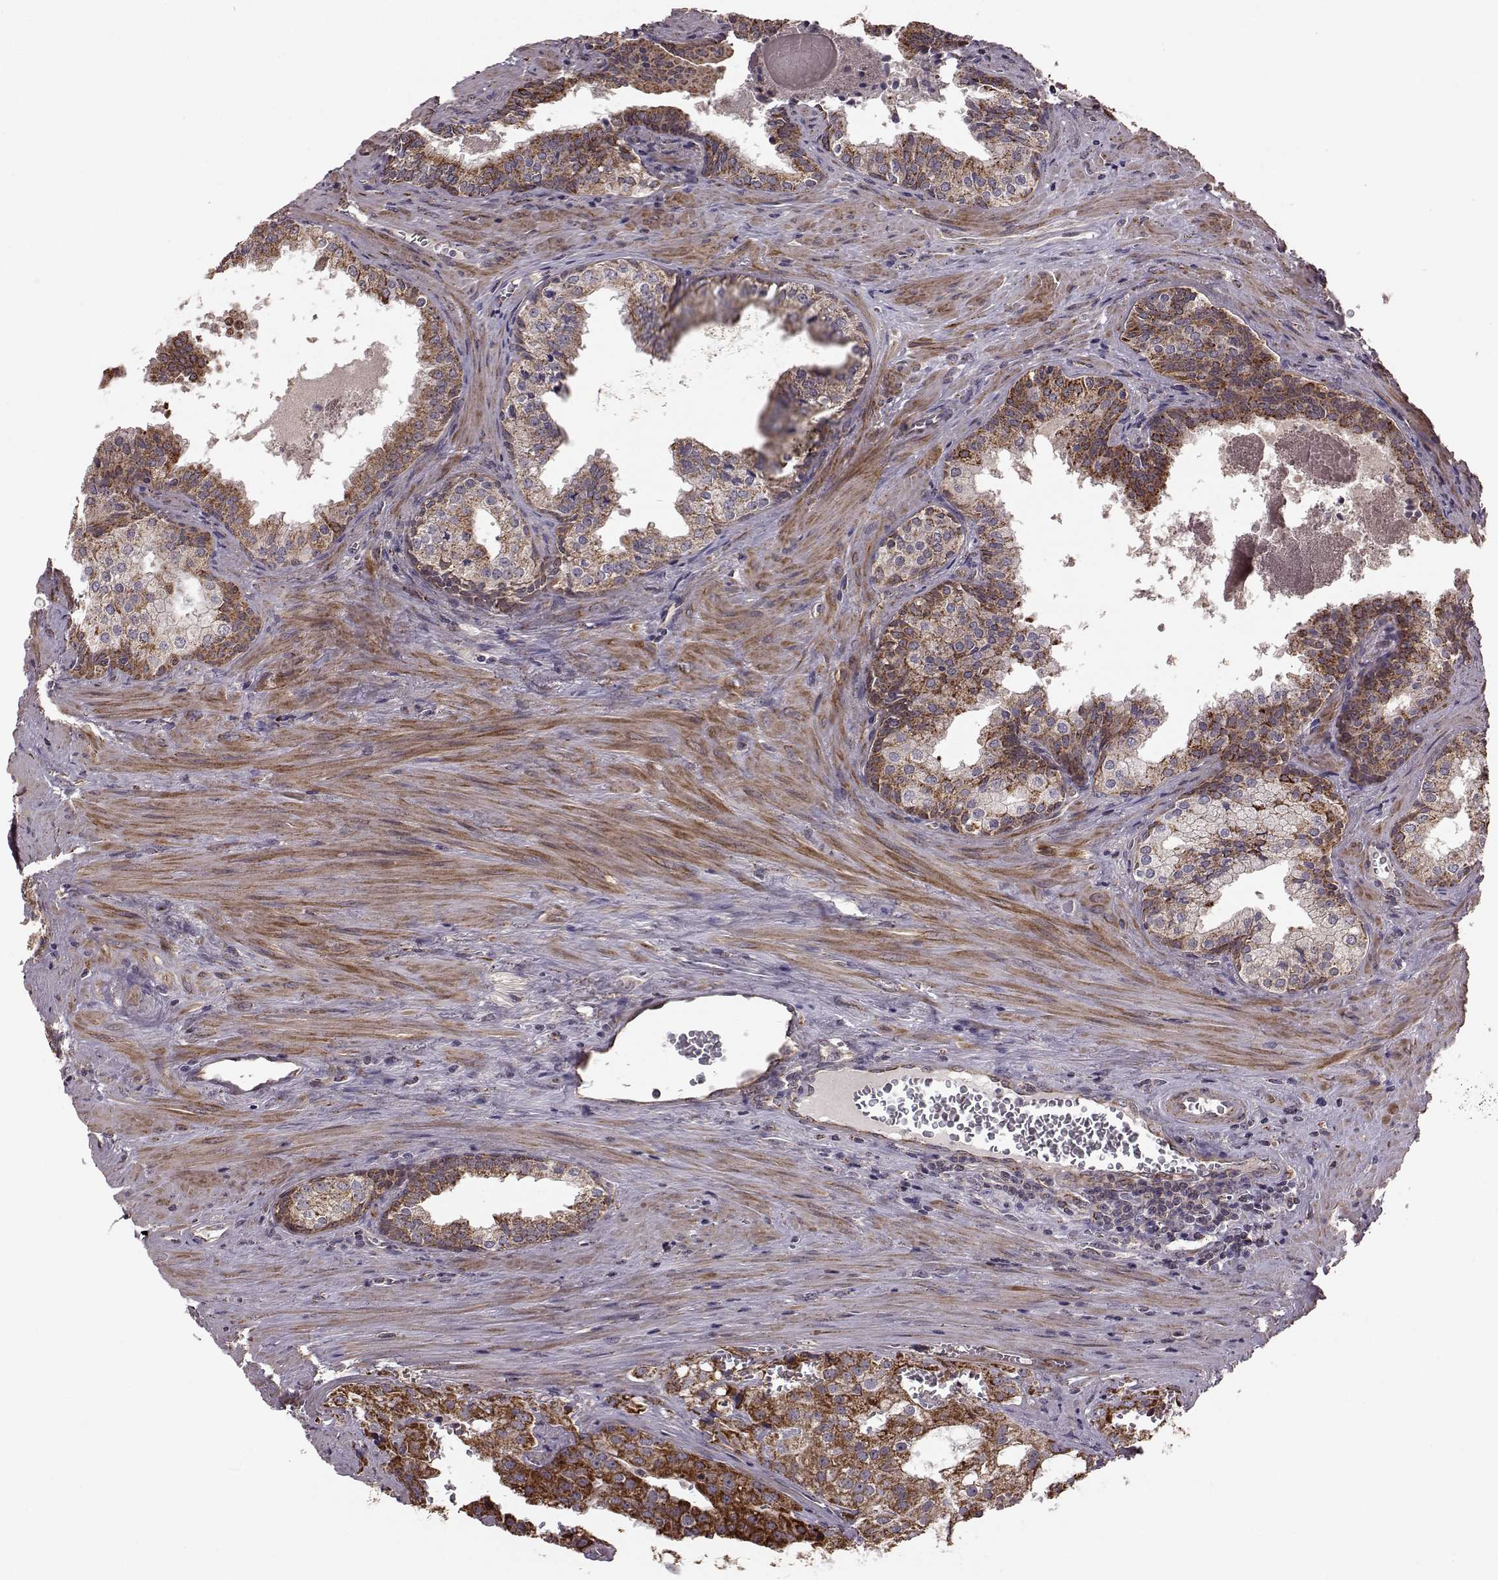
{"staining": {"intensity": "strong", "quantity": ">75%", "location": "cytoplasmic/membranous"}, "tissue": "prostate cancer", "cell_type": "Tumor cells", "image_type": "cancer", "snomed": [{"axis": "morphology", "description": "Adenocarcinoma, High grade"}, {"axis": "topography", "description": "Prostate"}], "caption": "A brown stain shows strong cytoplasmic/membranous staining of a protein in high-grade adenocarcinoma (prostate) tumor cells. Nuclei are stained in blue.", "gene": "PUDP", "patient": {"sex": "male", "age": 68}}